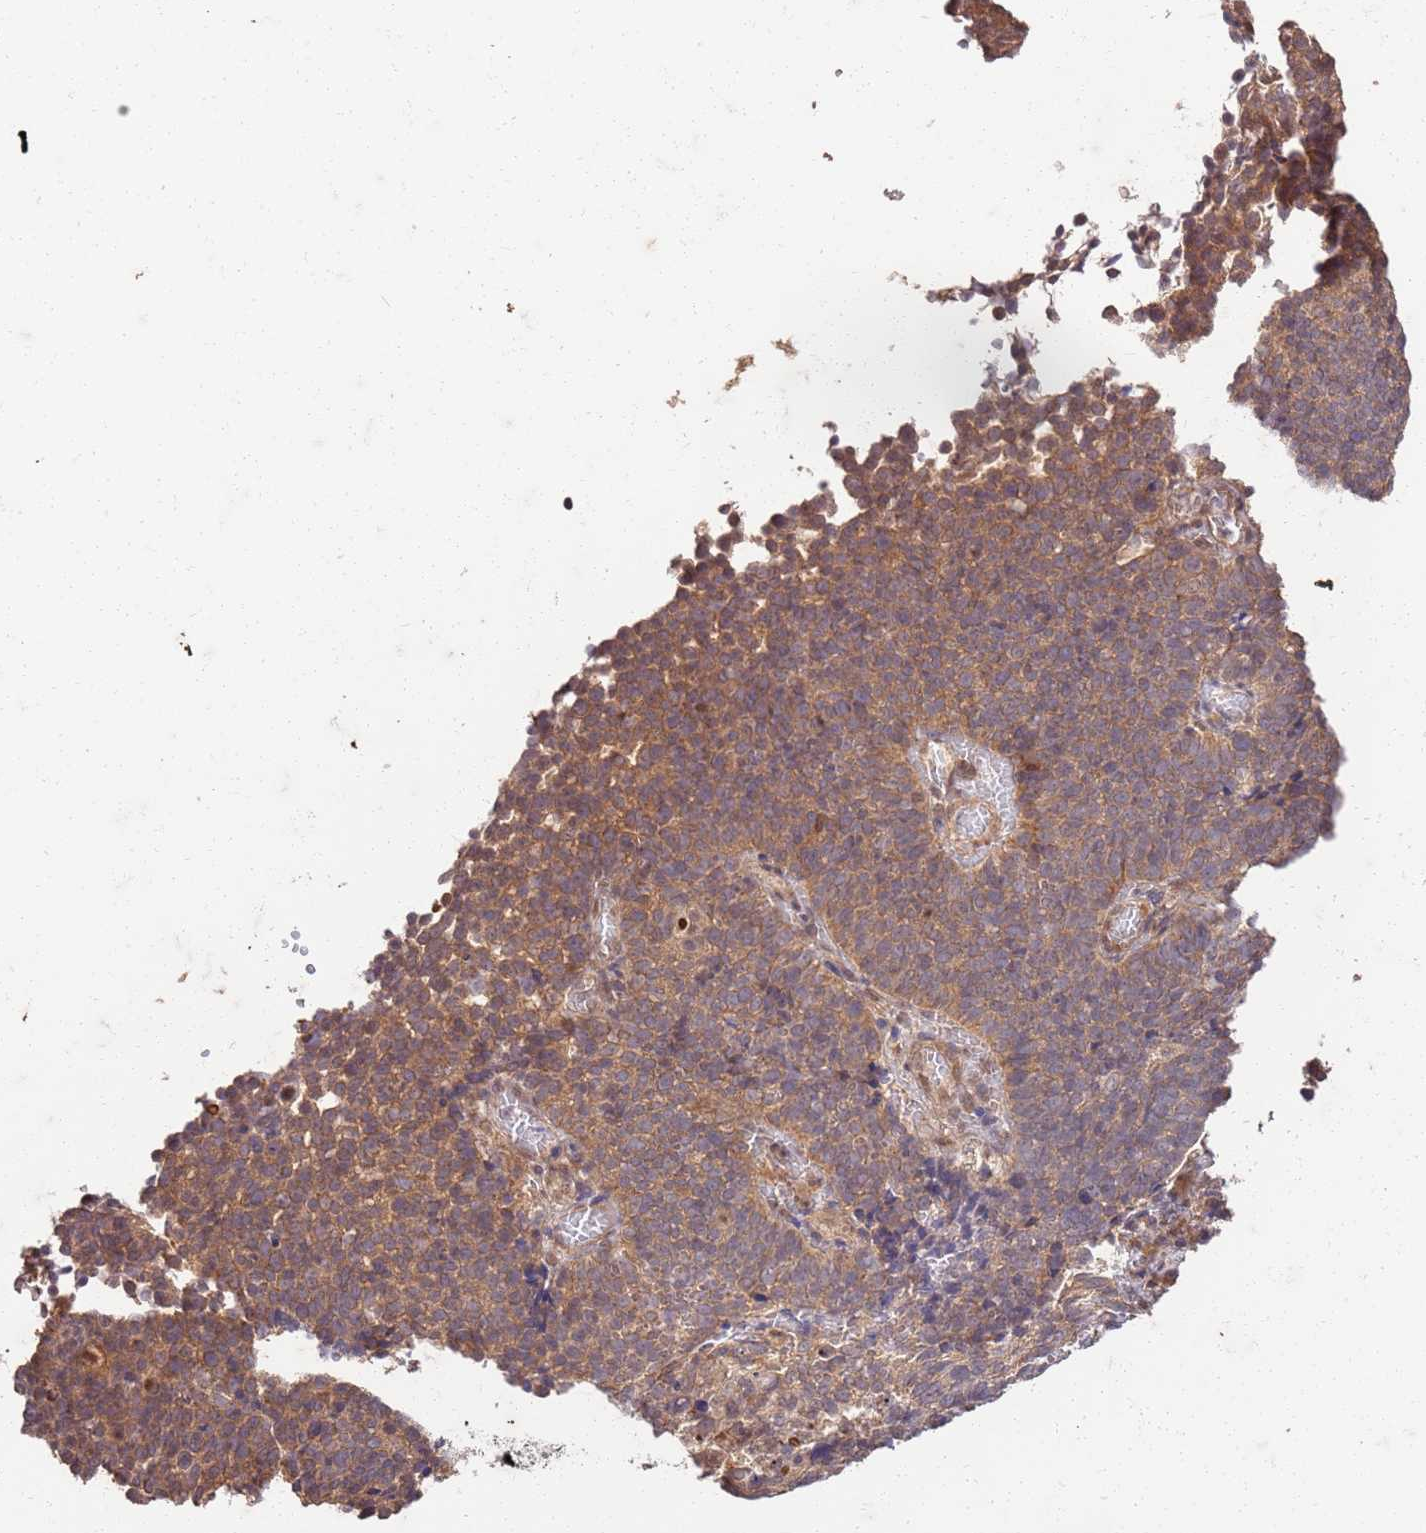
{"staining": {"intensity": "moderate", "quantity": ">75%", "location": "cytoplasmic/membranous"}, "tissue": "cervical cancer", "cell_type": "Tumor cells", "image_type": "cancer", "snomed": [{"axis": "morphology", "description": "Normal tissue, NOS"}, {"axis": "morphology", "description": "Squamous cell carcinoma, NOS"}, {"axis": "topography", "description": "Cervix"}], "caption": "Tumor cells display moderate cytoplasmic/membranous staining in approximately >75% of cells in cervical squamous cell carcinoma. (Brightfield microscopy of DAB IHC at high magnification).", "gene": "UBE3A", "patient": {"sex": "female", "age": 39}}